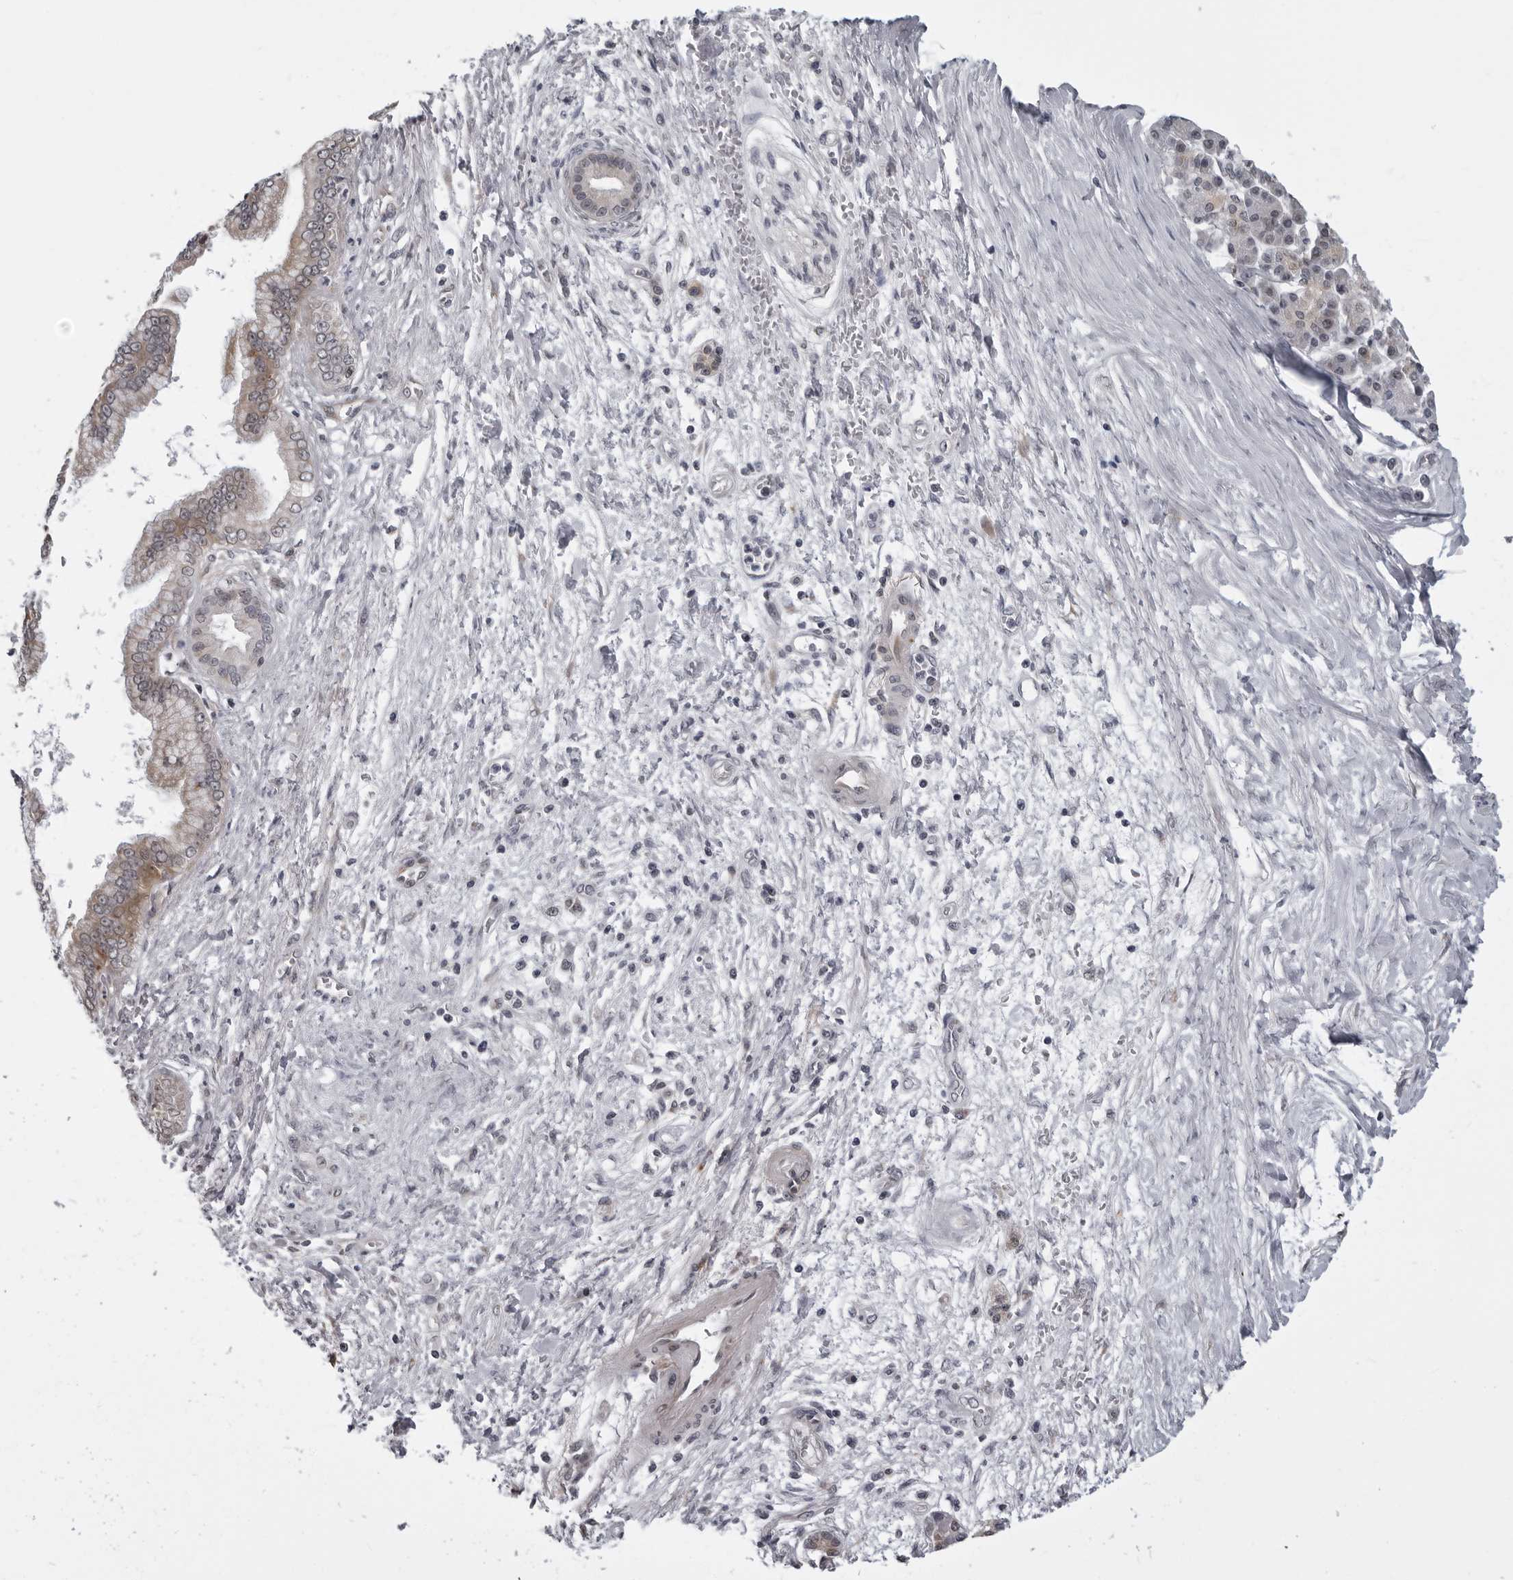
{"staining": {"intensity": "moderate", "quantity": ">75%", "location": "cytoplasmic/membranous"}, "tissue": "pancreatic cancer", "cell_type": "Tumor cells", "image_type": "cancer", "snomed": [{"axis": "morphology", "description": "Adenocarcinoma, NOS"}, {"axis": "topography", "description": "Pancreas"}], "caption": "Protein analysis of pancreatic adenocarcinoma tissue demonstrates moderate cytoplasmic/membranous expression in approximately >75% of tumor cells. The protein of interest is shown in brown color, while the nuclei are stained blue.", "gene": "RTCA", "patient": {"sex": "male", "age": 59}}